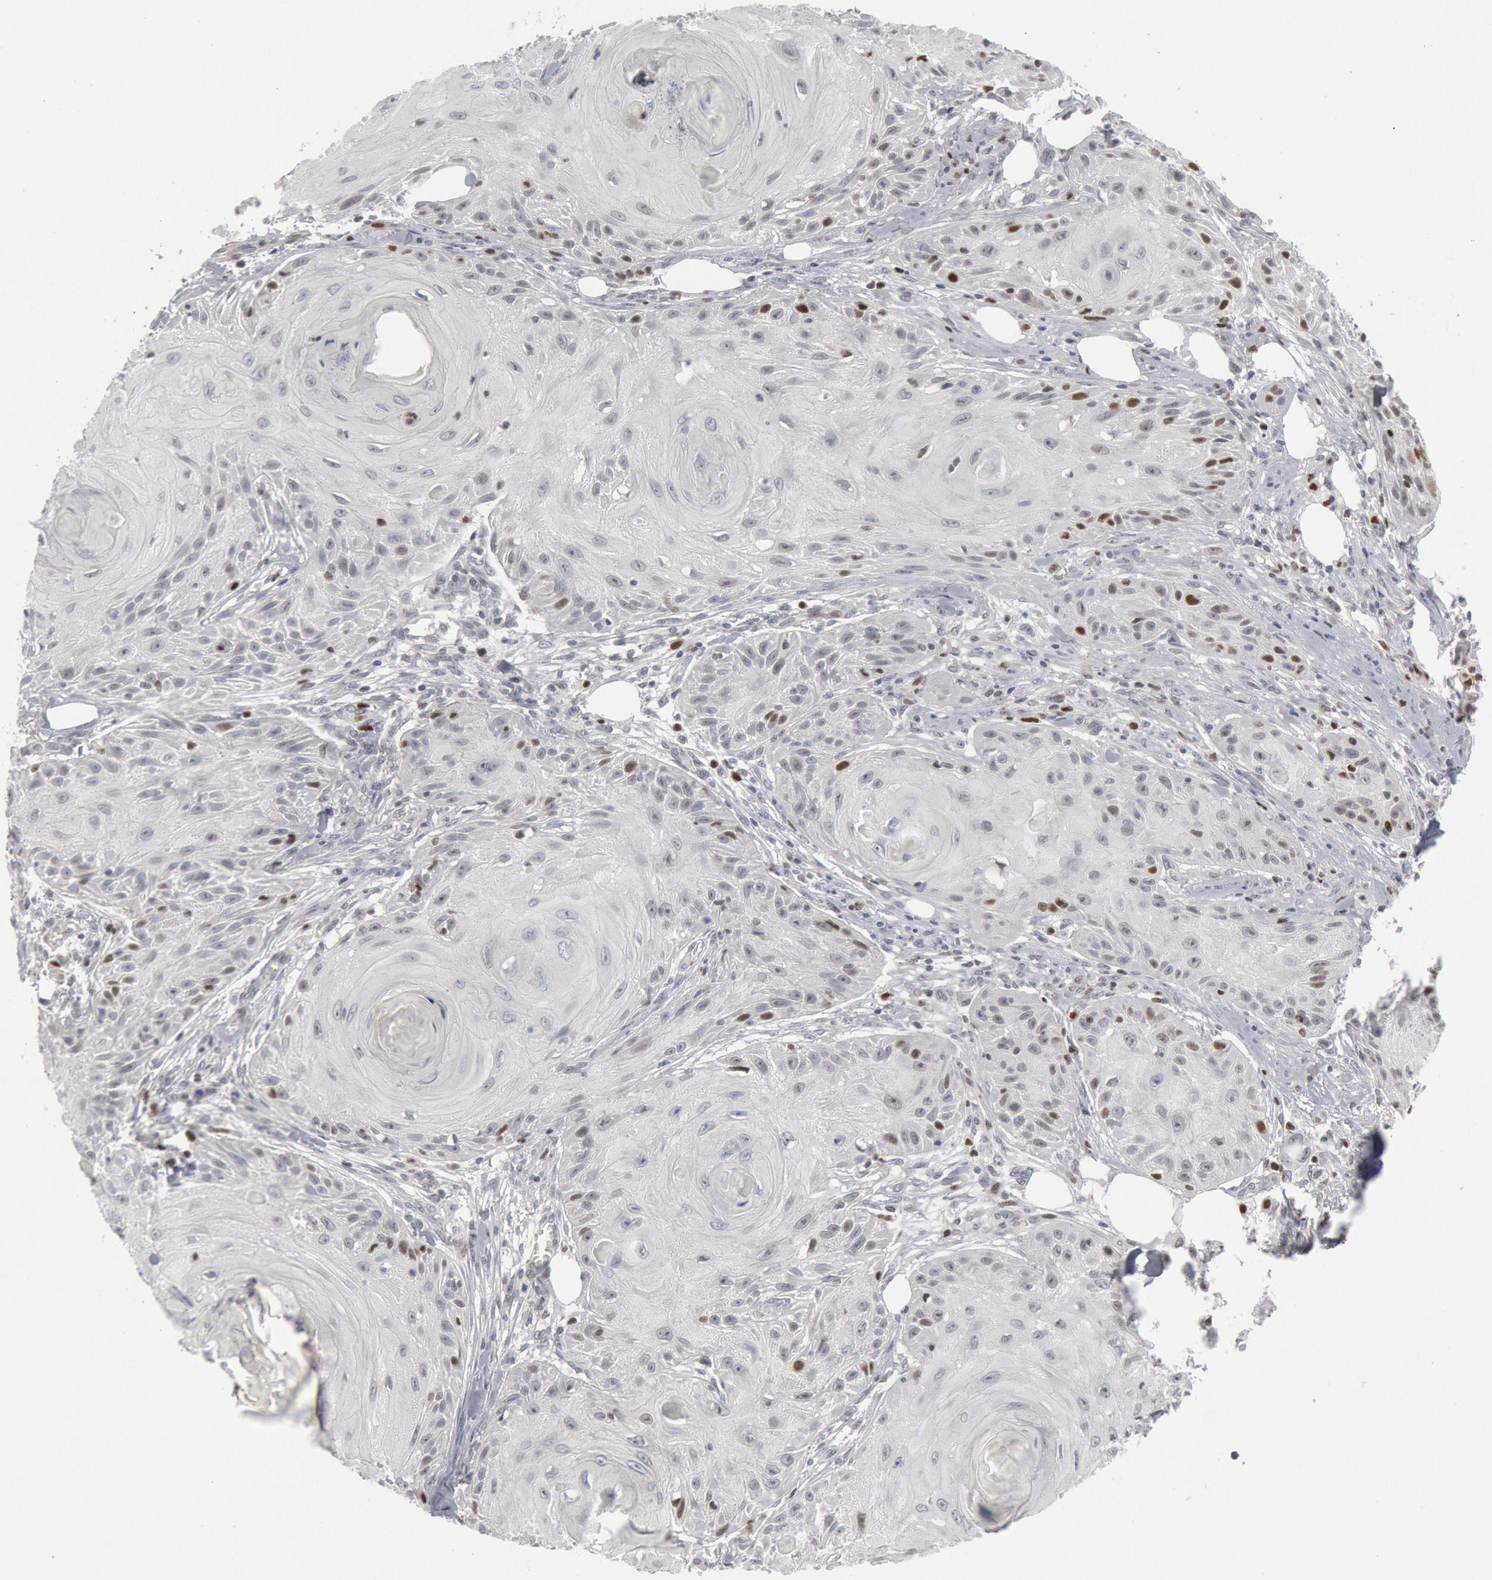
{"staining": {"intensity": "weak", "quantity": "25%-75%", "location": "nuclear"}, "tissue": "skin cancer", "cell_type": "Tumor cells", "image_type": "cancer", "snomed": [{"axis": "morphology", "description": "Squamous cell carcinoma, NOS"}, {"axis": "topography", "description": "Skin"}], "caption": "A micrograph of human skin squamous cell carcinoma stained for a protein reveals weak nuclear brown staining in tumor cells. (IHC, brightfield microscopy, high magnification).", "gene": "WDHD1", "patient": {"sex": "female", "age": 88}}